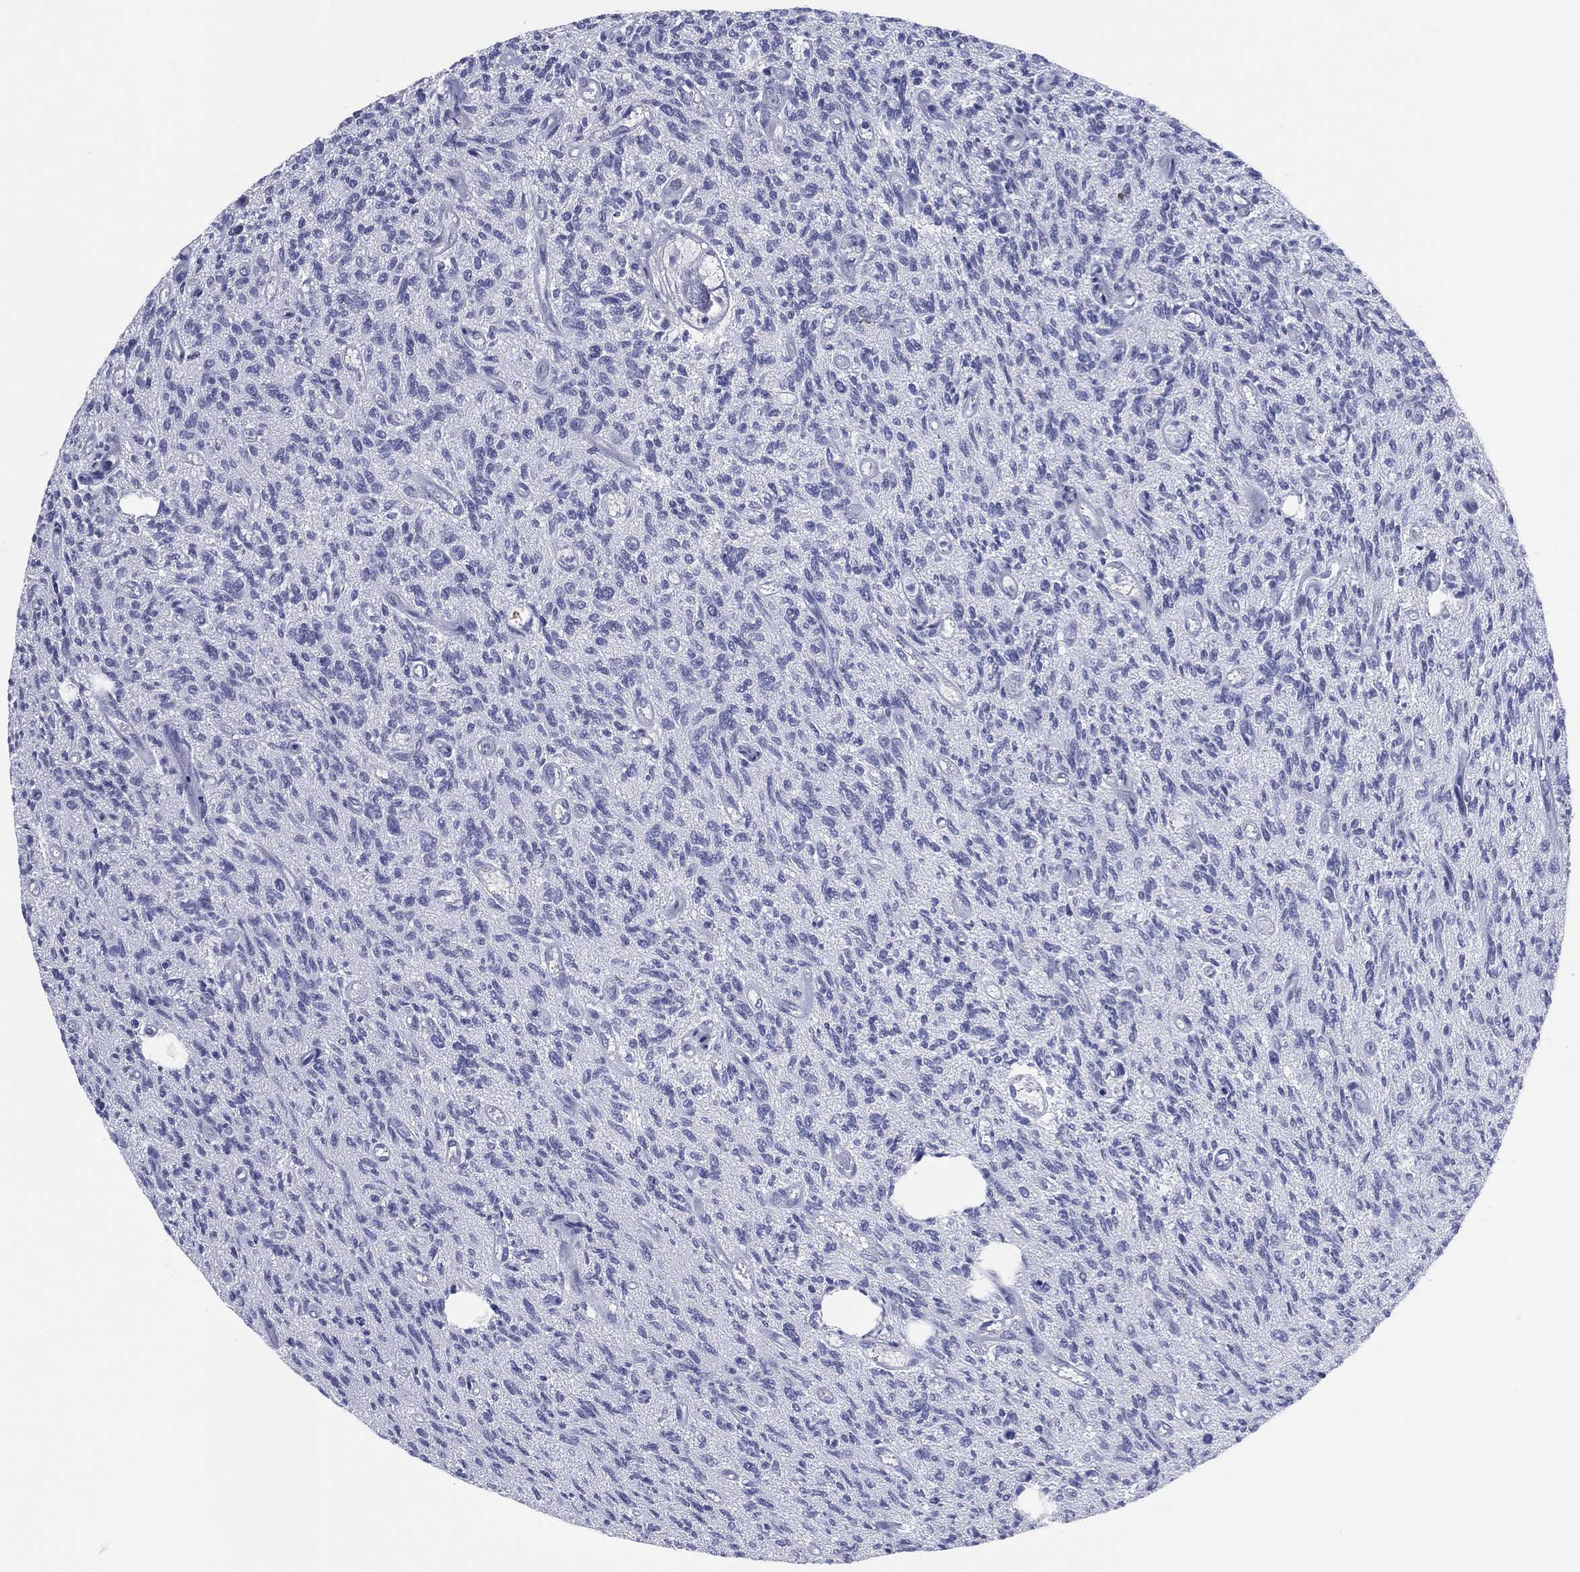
{"staining": {"intensity": "negative", "quantity": "none", "location": "none"}, "tissue": "glioma", "cell_type": "Tumor cells", "image_type": "cancer", "snomed": [{"axis": "morphology", "description": "Glioma, malignant, High grade"}, {"axis": "topography", "description": "Brain"}], "caption": "Glioma was stained to show a protein in brown. There is no significant positivity in tumor cells.", "gene": "HEATR4", "patient": {"sex": "male", "age": 64}}